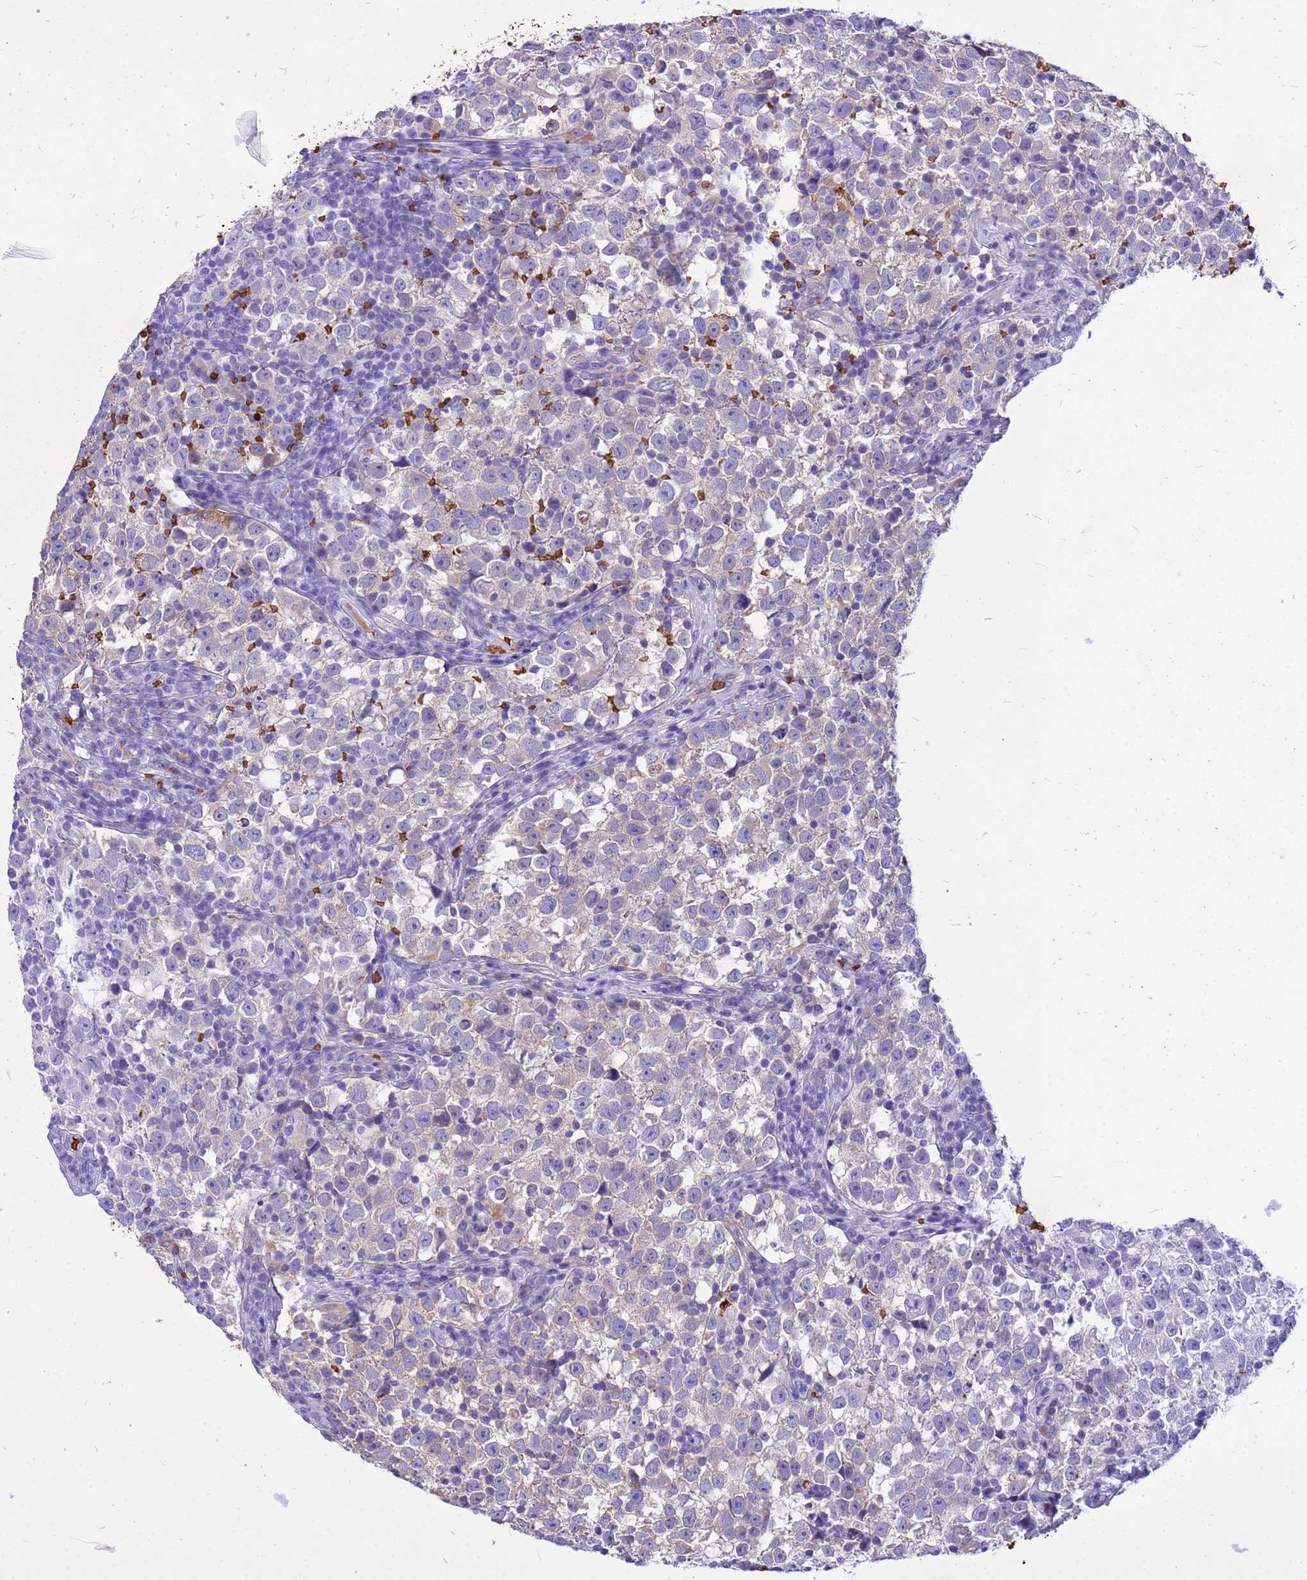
{"staining": {"intensity": "negative", "quantity": "none", "location": "none"}, "tissue": "testis cancer", "cell_type": "Tumor cells", "image_type": "cancer", "snomed": [{"axis": "morphology", "description": "Normal tissue, NOS"}, {"axis": "morphology", "description": "Seminoma, NOS"}, {"axis": "topography", "description": "Testis"}], "caption": "Immunohistochemistry (IHC) micrograph of testis cancer (seminoma) stained for a protein (brown), which demonstrates no expression in tumor cells. The staining was performed using DAB (3,3'-diaminobenzidine) to visualize the protein expression in brown, while the nuclei were stained in blue with hematoxylin (Magnification: 20x).", "gene": "HBA2", "patient": {"sex": "male", "age": 43}}